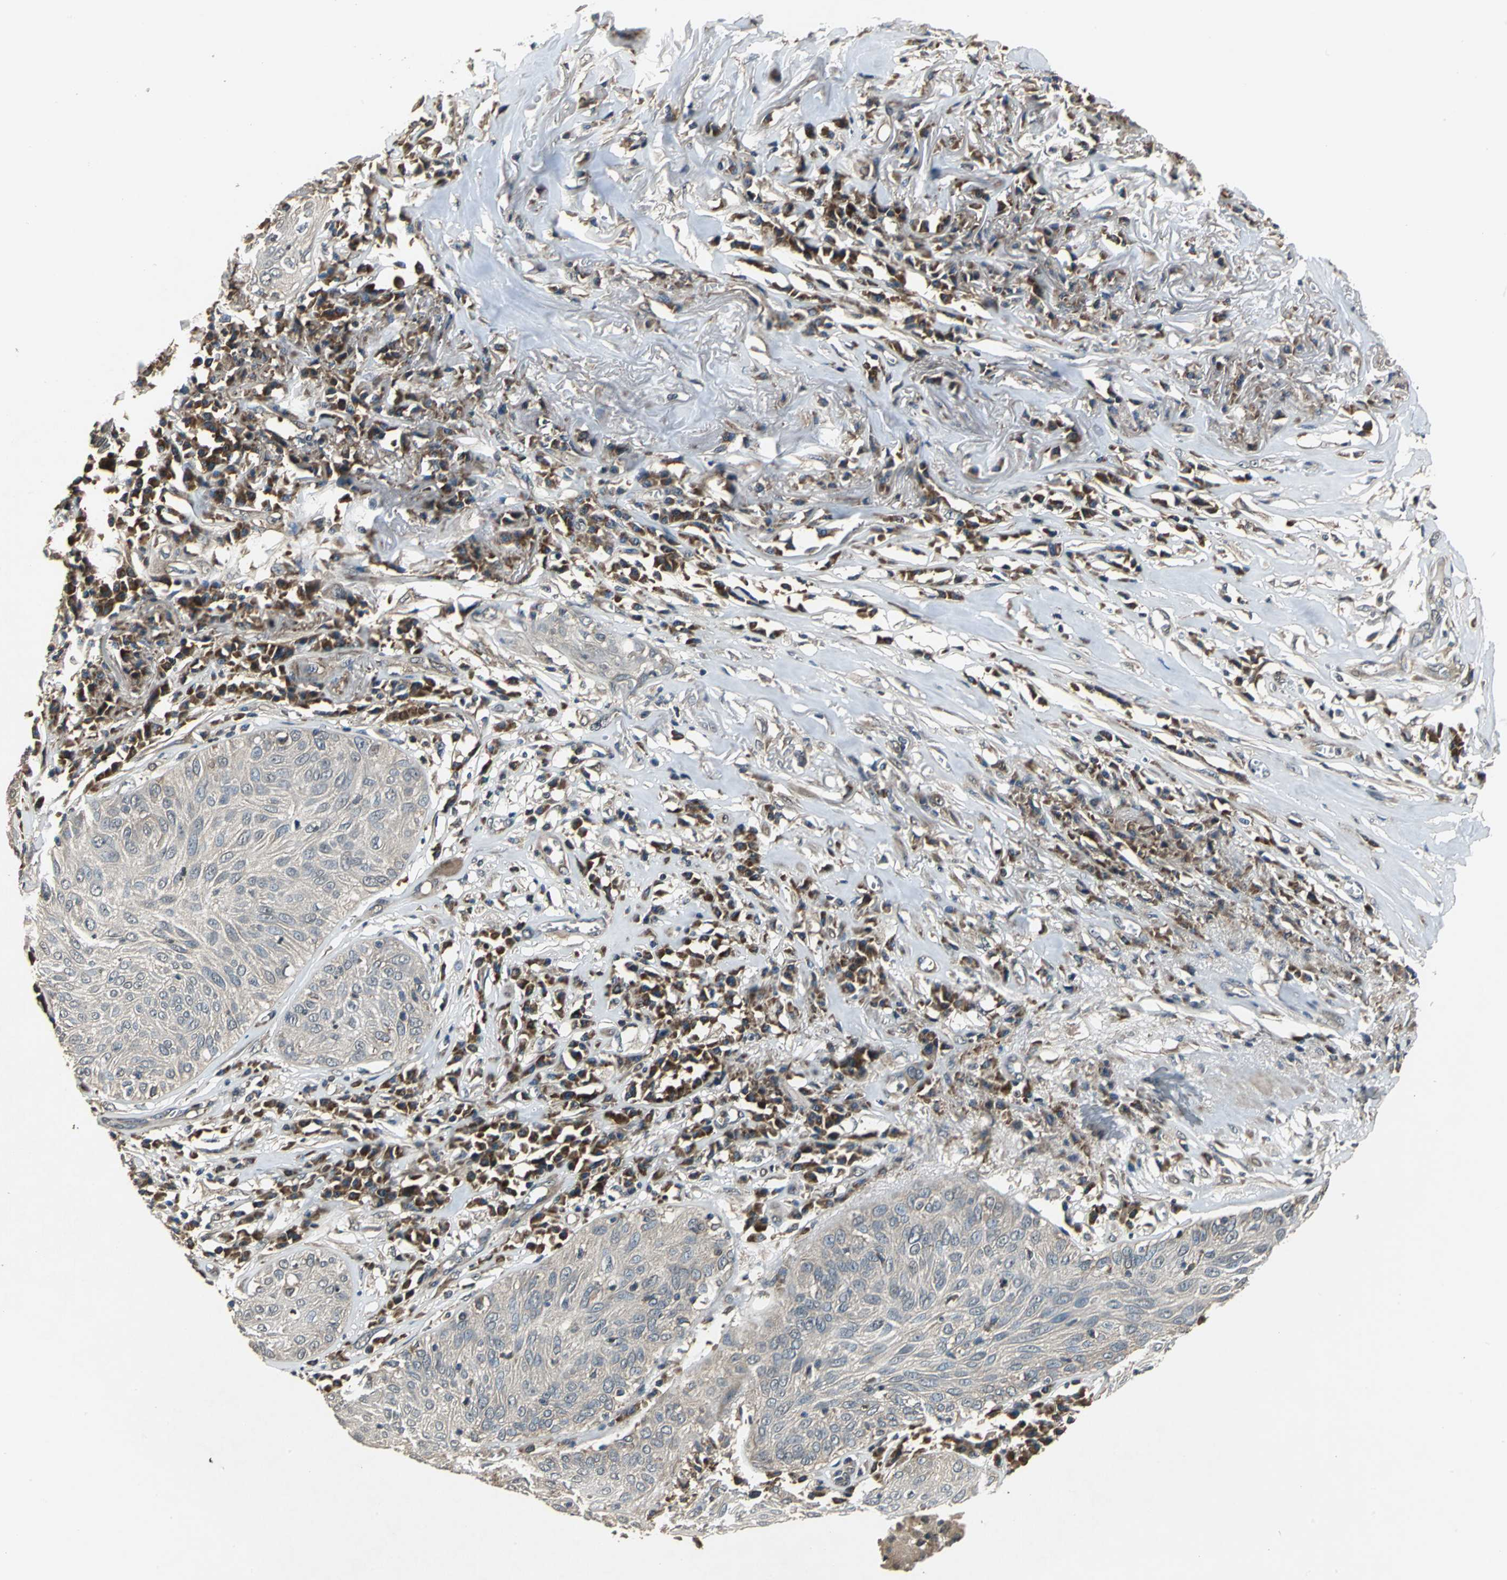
{"staining": {"intensity": "moderate", "quantity": ">75%", "location": "cytoplasmic/membranous"}, "tissue": "skin cancer", "cell_type": "Tumor cells", "image_type": "cancer", "snomed": [{"axis": "morphology", "description": "Squamous cell carcinoma, NOS"}, {"axis": "topography", "description": "Skin"}], "caption": "Human squamous cell carcinoma (skin) stained with a brown dye reveals moderate cytoplasmic/membranous positive expression in about >75% of tumor cells.", "gene": "EIF2B2", "patient": {"sex": "male", "age": 65}}